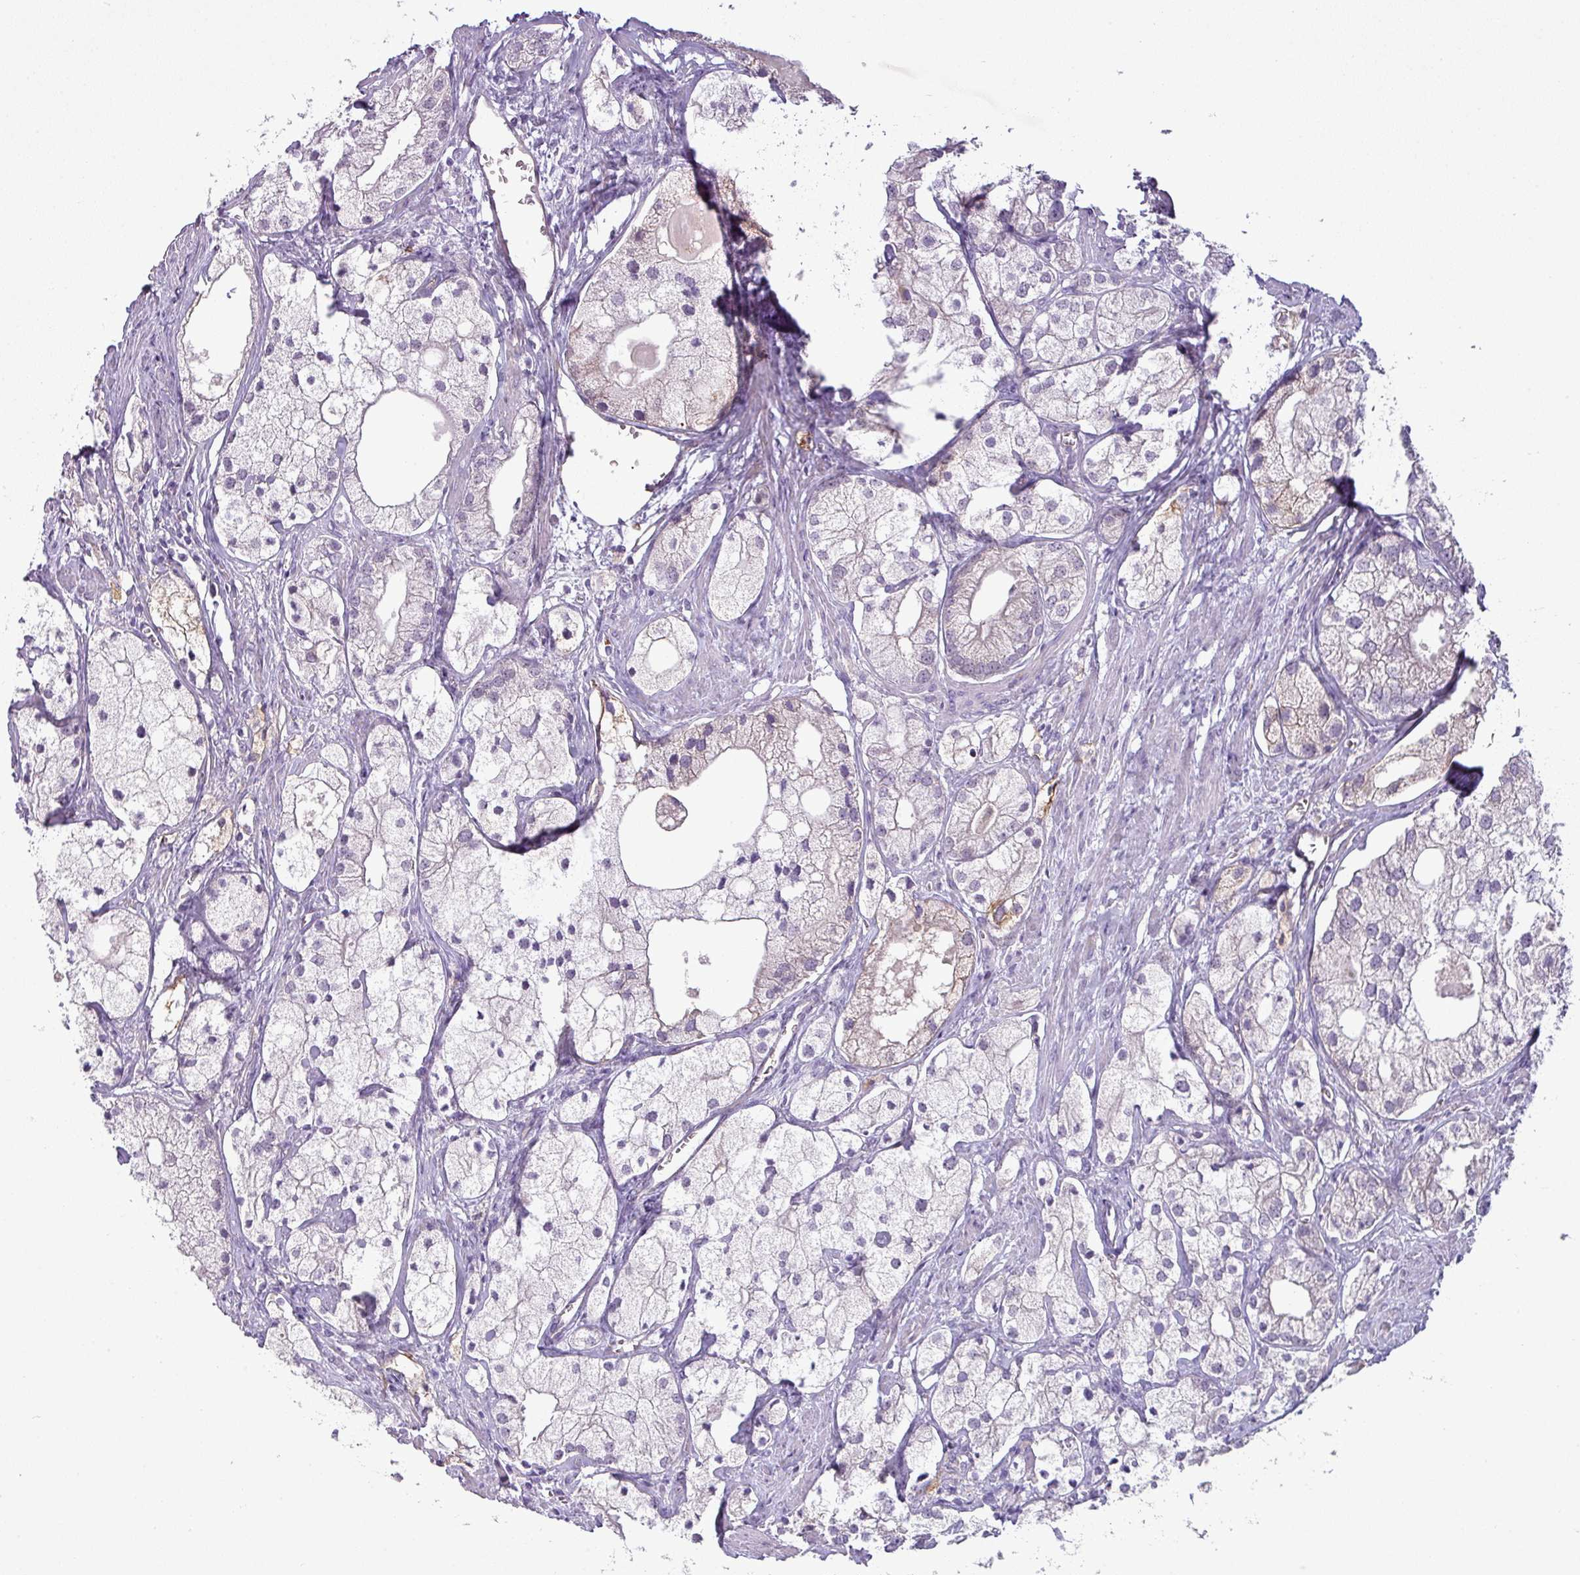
{"staining": {"intensity": "negative", "quantity": "none", "location": "none"}, "tissue": "prostate cancer", "cell_type": "Tumor cells", "image_type": "cancer", "snomed": [{"axis": "morphology", "description": "Adenocarcinoma, Low grade"}, {"axis": "topography", "description": "Prostate"}], "caption": "Tumor cells are negative for protein expression in human adenocarcinoma (low-grade) (prostate). Brightfield microscopy of IHC stained with DAB (brown) and hematoxylin (blue), captured at high magnification.", "gene": "TMEM178B", "patient": {"sex": "male", "age": 69}}